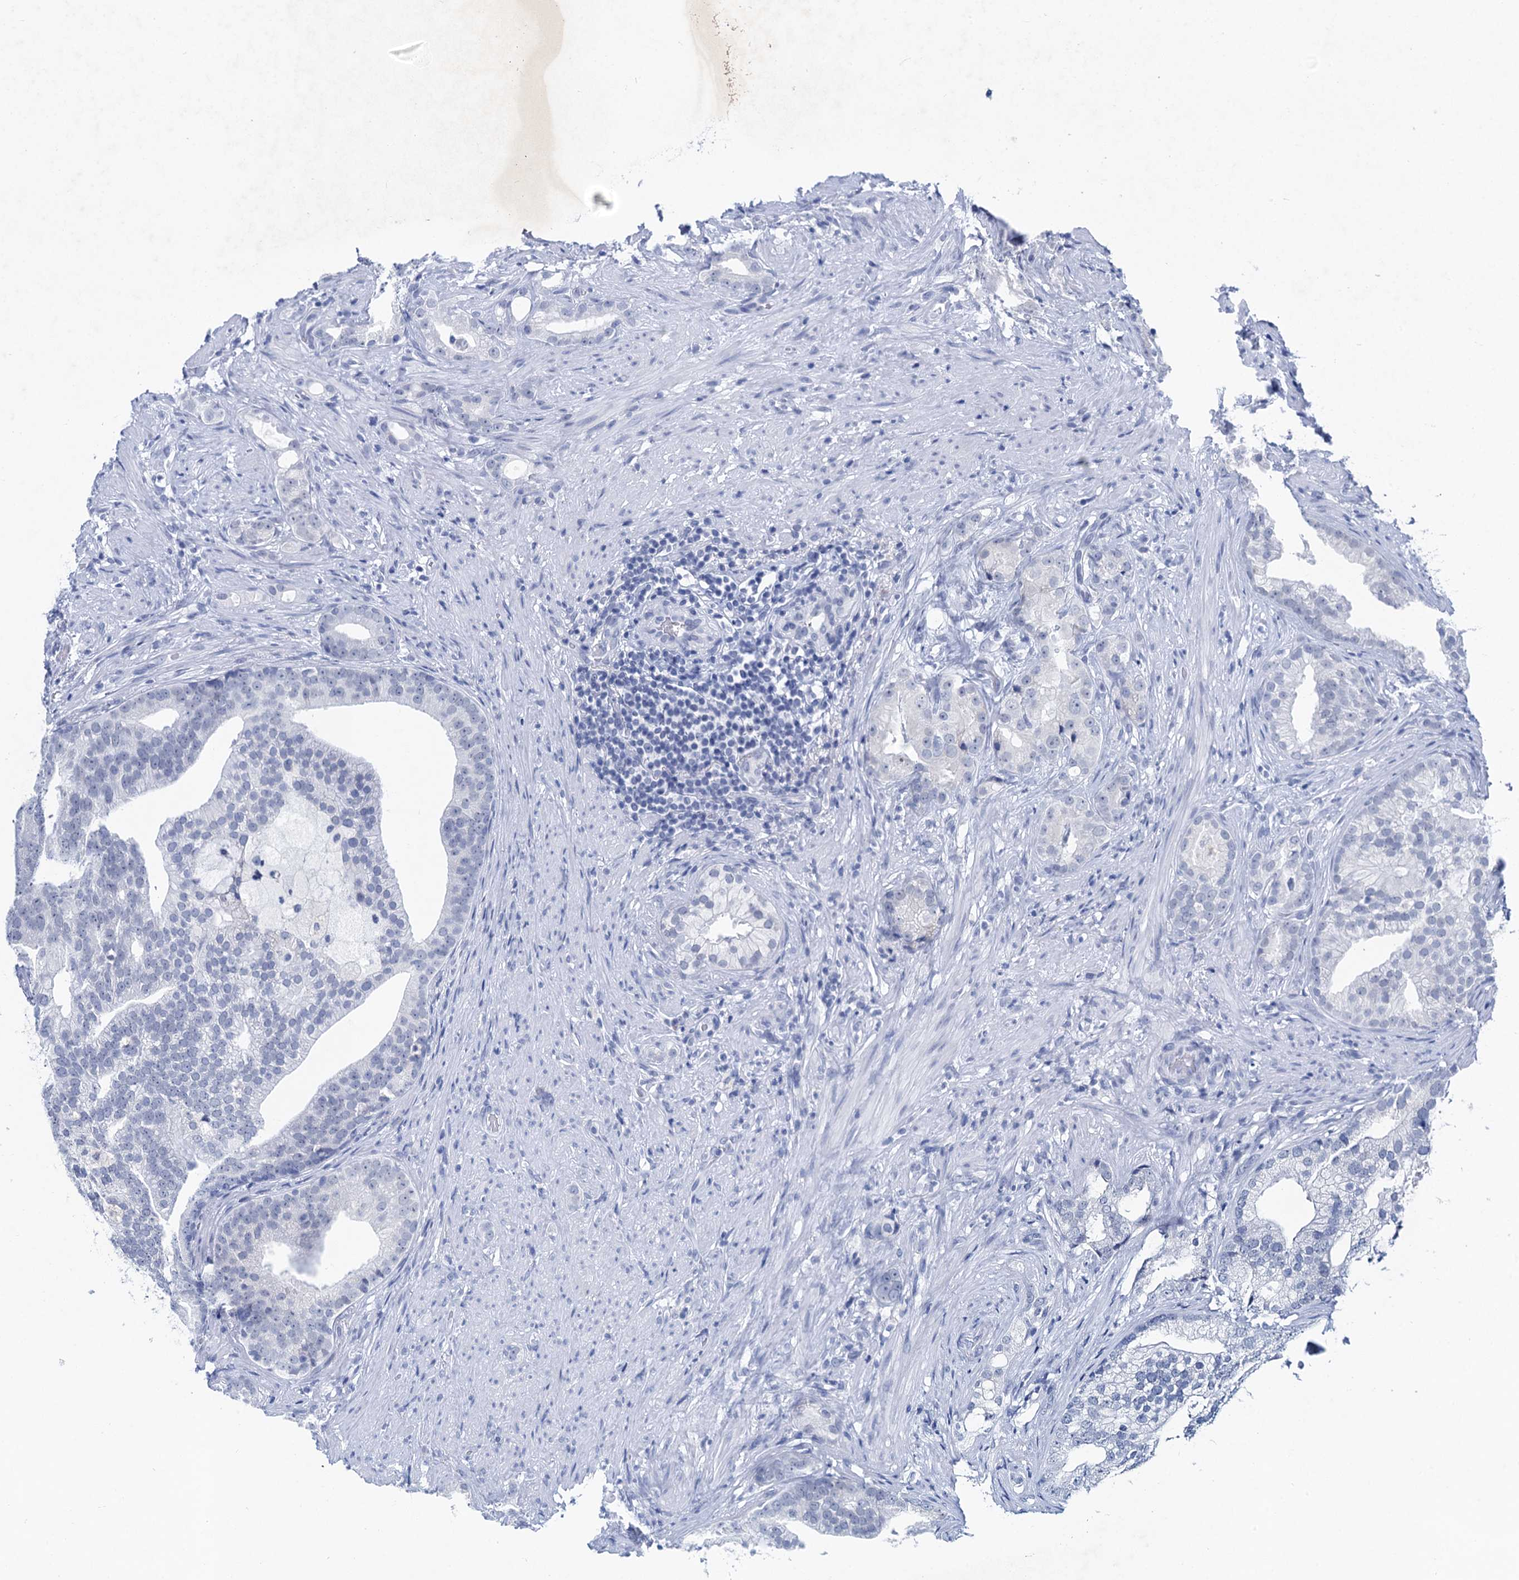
{"staining": {"intensity": "negative", "quantity": "none", "location": "none"}, "tissue": "prostate cancer", "cell_type": "Tumor cells", "image_type": "cancer", "snomed": [{"axis": "morphology", "description": "Adenocarcinoma, Low grade"}, {"axis": "topography", "description": "Prostate"}], "caption": "The photomicrograph shows no significant staining in tumor cells of prostate cancer. The staining was performed using DAB (3,3'-diaminobenzidine) to visualize the protein expression in brown, while the nuclei were stained in blue with hematoxylin (Magnification: 20x).", "gene": "HAPSTR1", "patient": {"sex": "male", "age": 71}}